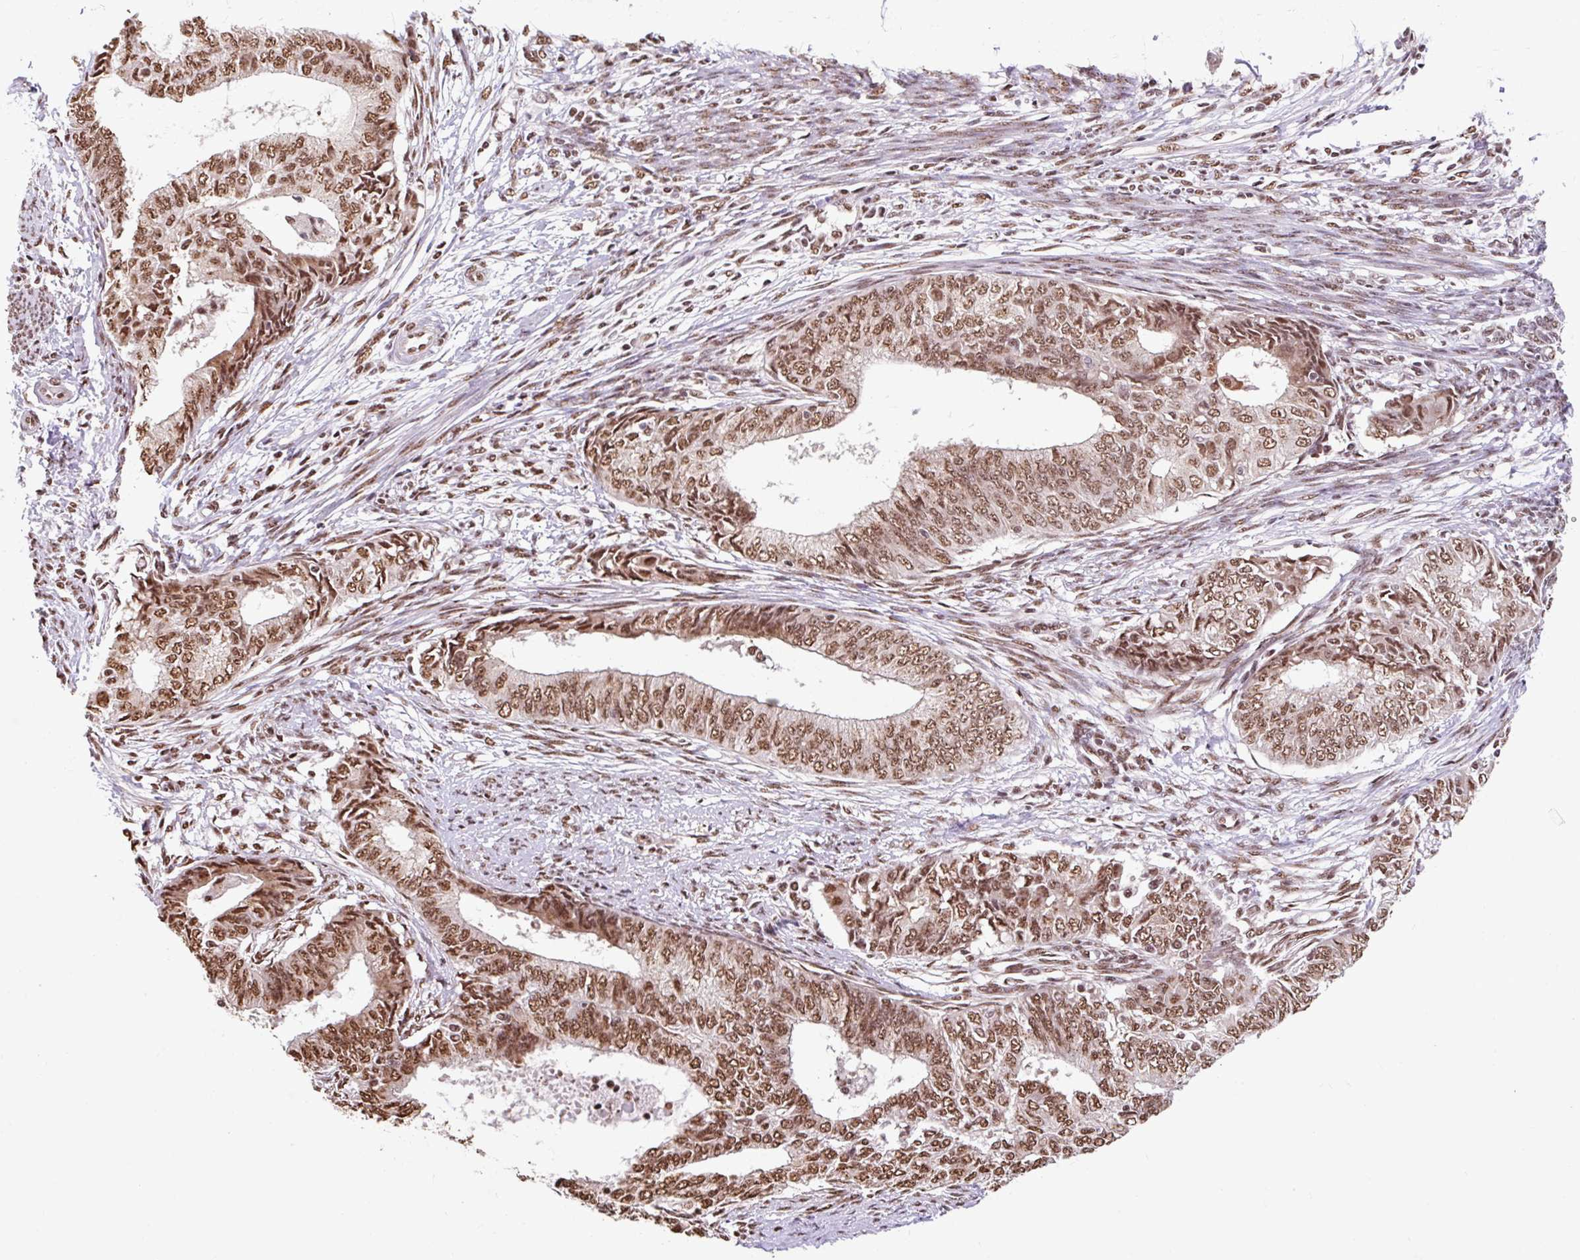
{"staining": {"intensity": "moderate", "quantity": ">75%", "location": "nuclear"}, "tissue": "endometrial cancer", "cell_type": "Tumor cells", "image_type": "cancer", "snomed": [{"axis": "morphology", "description": "Adenocarcinoma, NOS"}, {"axis": "topography", "description": "Endometrium"}], "caption": "Protein staining of endometrial cancer tissue exhibits moderate nuclear staining in about >75% of tumor cells.", "gene": "BICRA", "patient": {"sex": "female", "age": 62}}